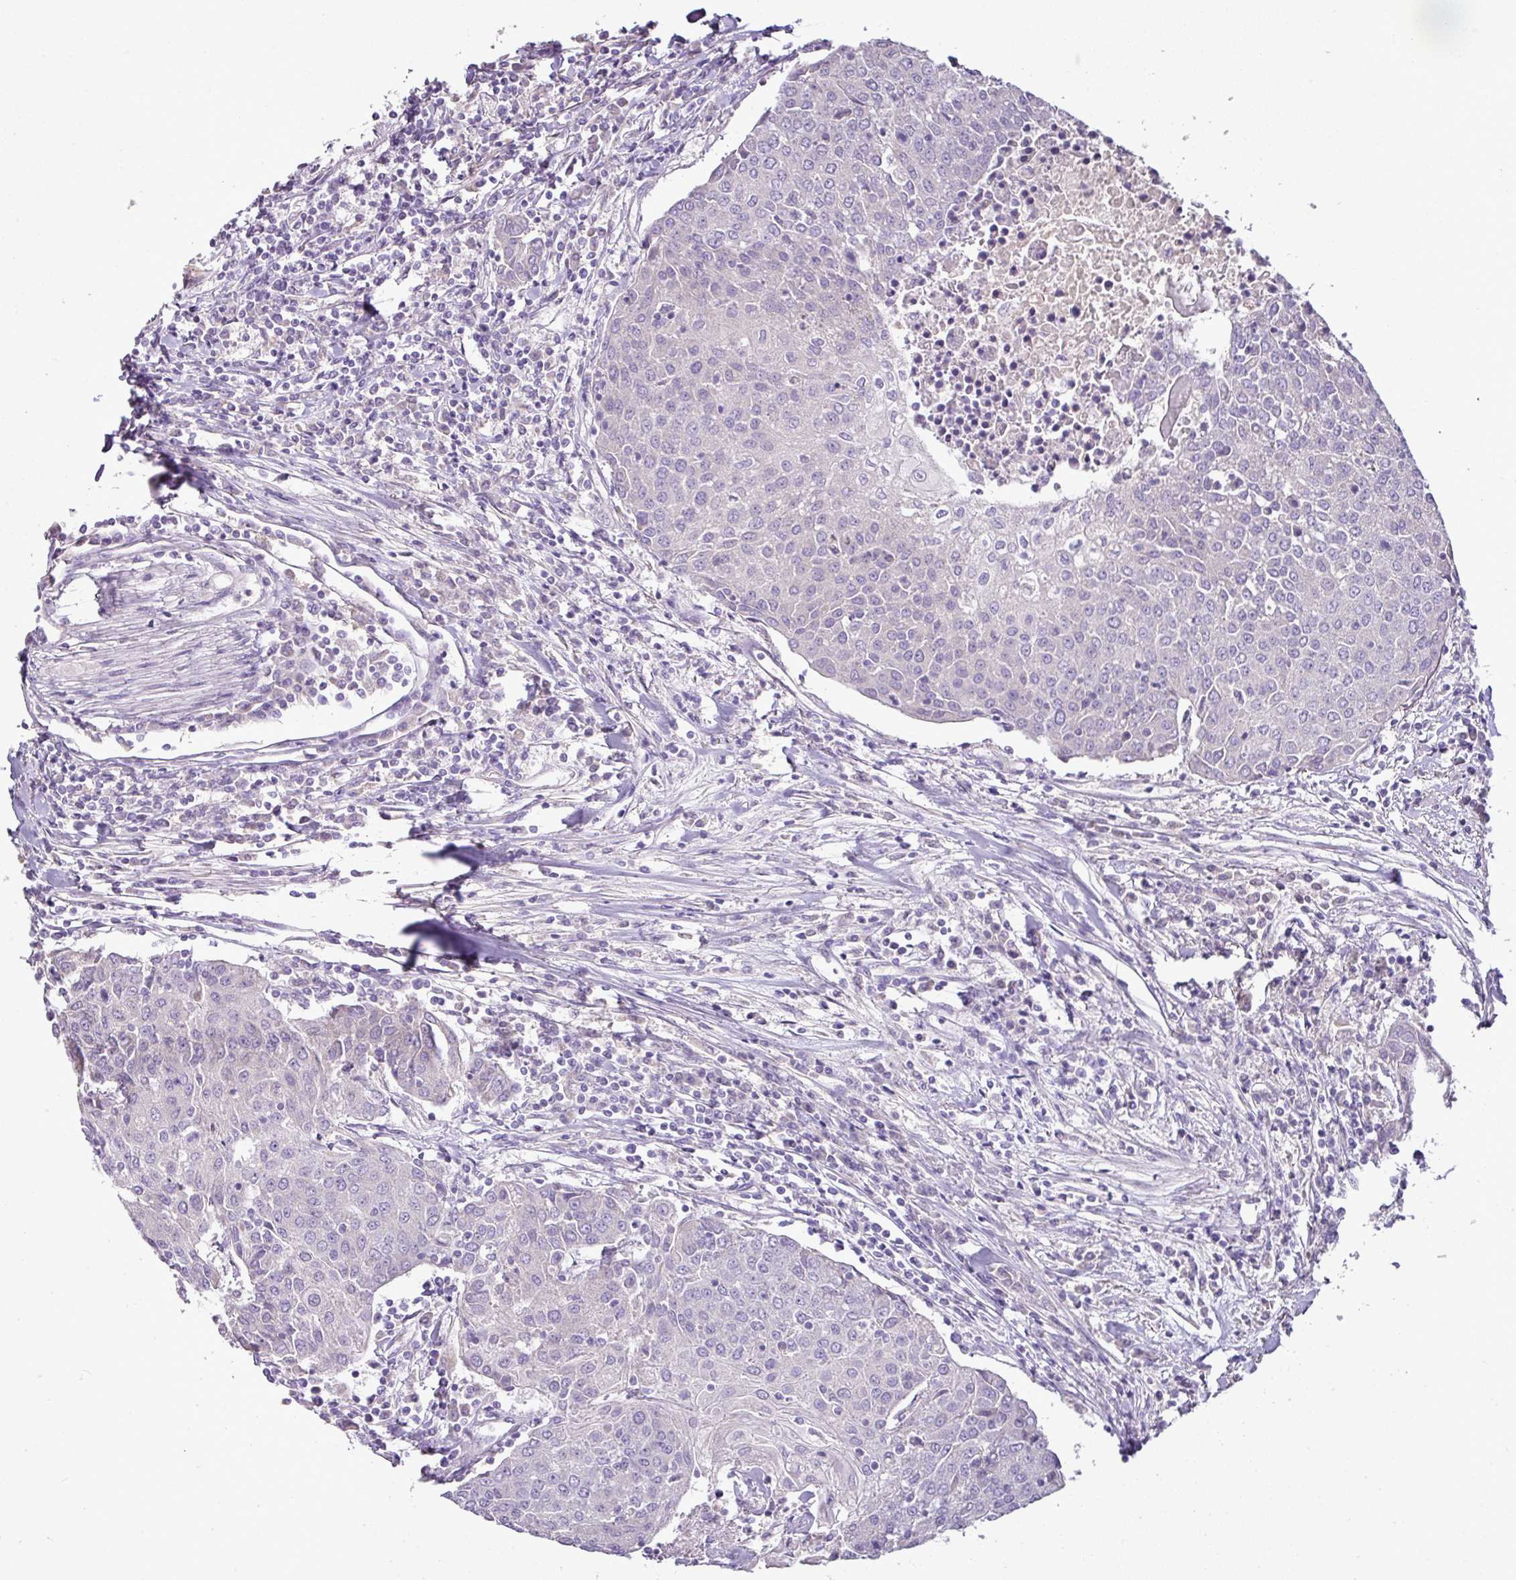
{"staining": {"intensity": "negative", "quantity": "none", "location": "none"}, "tissue": "urothelial cancer", "cell_type": "Tumor cells", "image_type": "cancer", "snomed": [{"axis": "morphology", "description": "Urothelial carcinoma, High grade"}, {"axis": "topography", "description": "Urinary bladder"}], "caption": "High power microscopy image of an immunohistochemistry (IHC) micrograph of urothelial cancer, revealing no significant staining in tumor cells.", "gene": "BRINP2", "patient": {"sex": "female", "age": 85}}